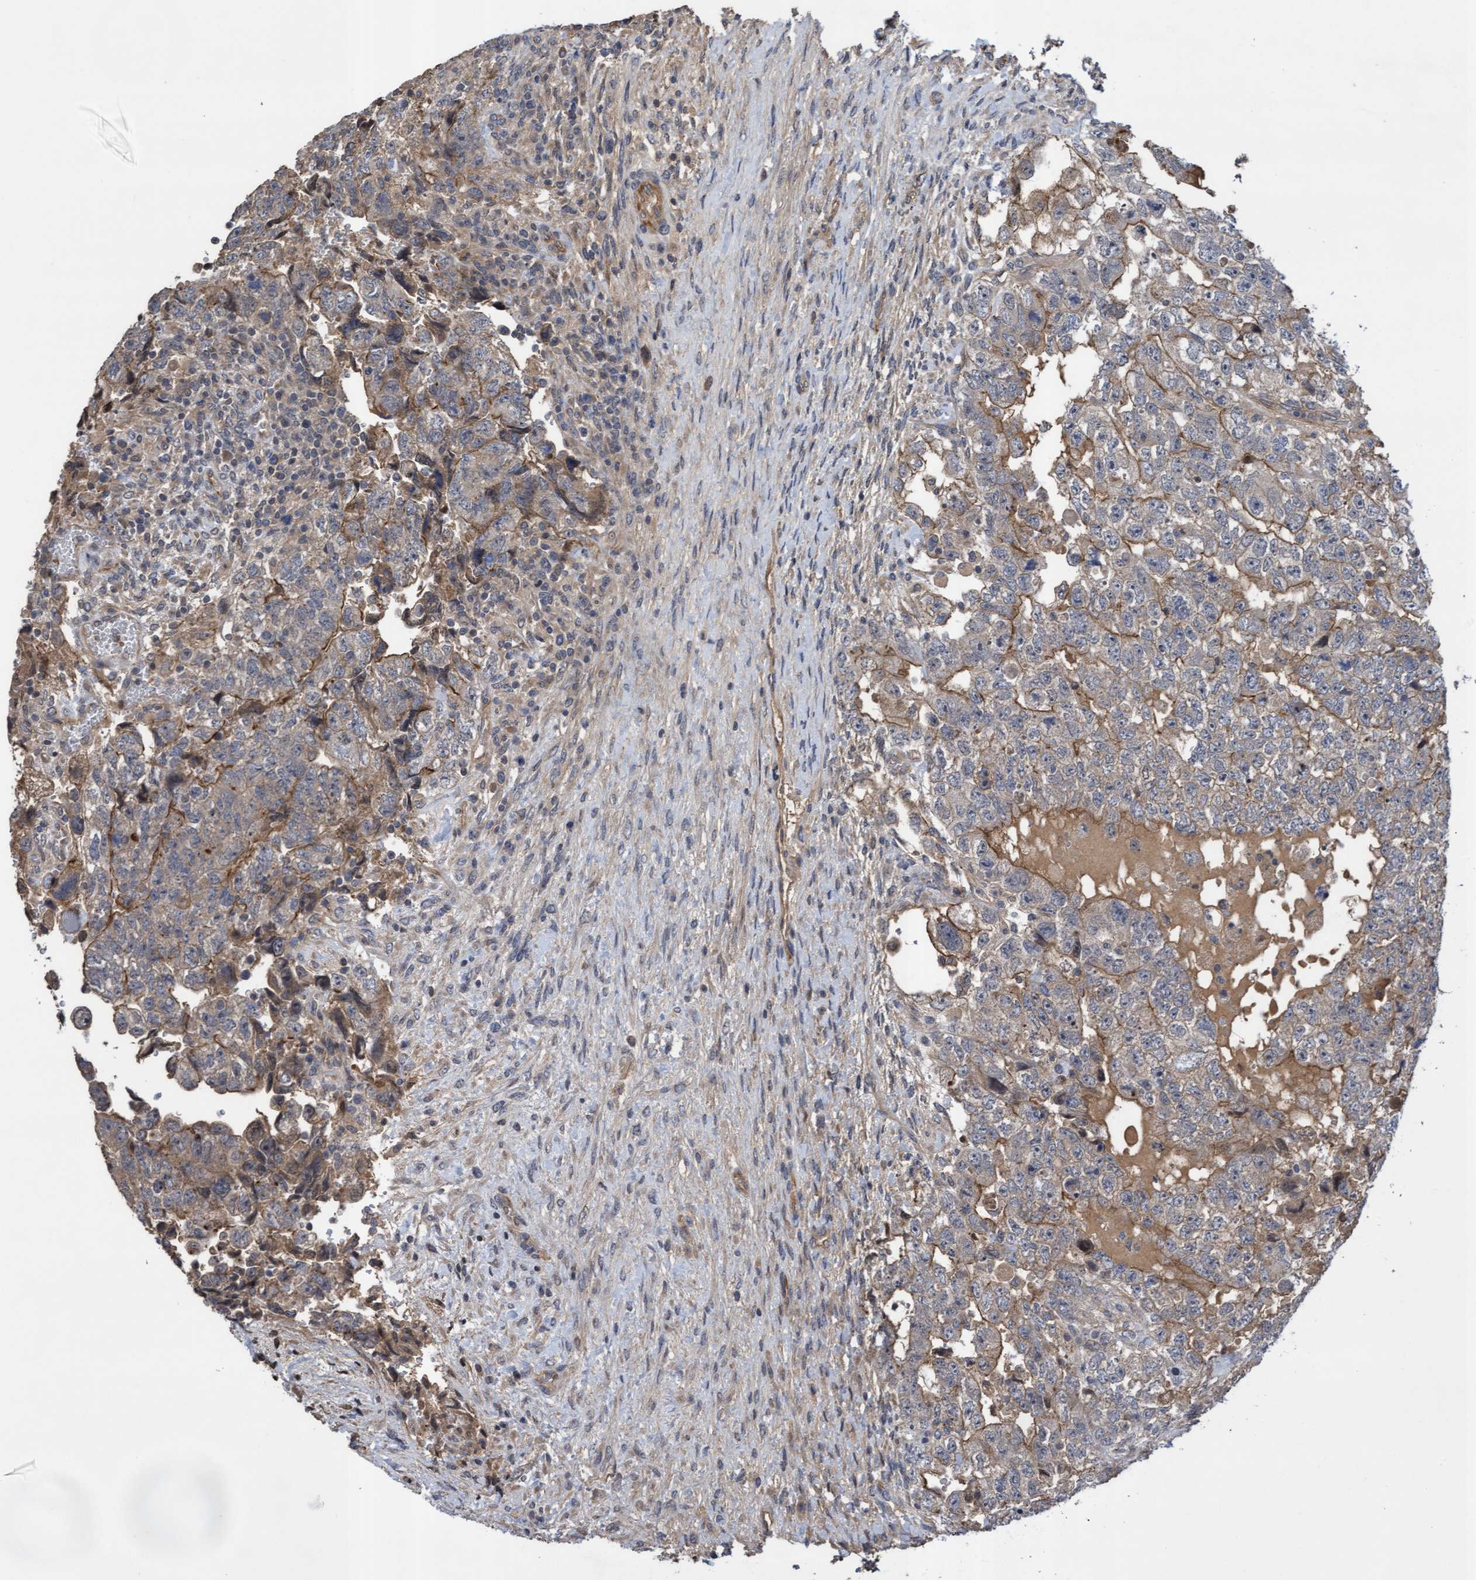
{"staining": {"intensity": "moderate", "quantity": "25%-75%", "location": "cytoplasmic/membranous"}, "tissue": "testis cancer", "cell_type": "Tumor cells", "image_type": "cancer", "snomed": [{"axis": "morphology", "description": "Carcinoma, Embryonal, NOS"}, {"axis": "topography", "description": "Testis"}], "caption": "Human testis cancer stained with a protein marker shows moderate staining in tumor cells.", "gene": "COBL", "patient": {"sex": "male", "age": 36}}